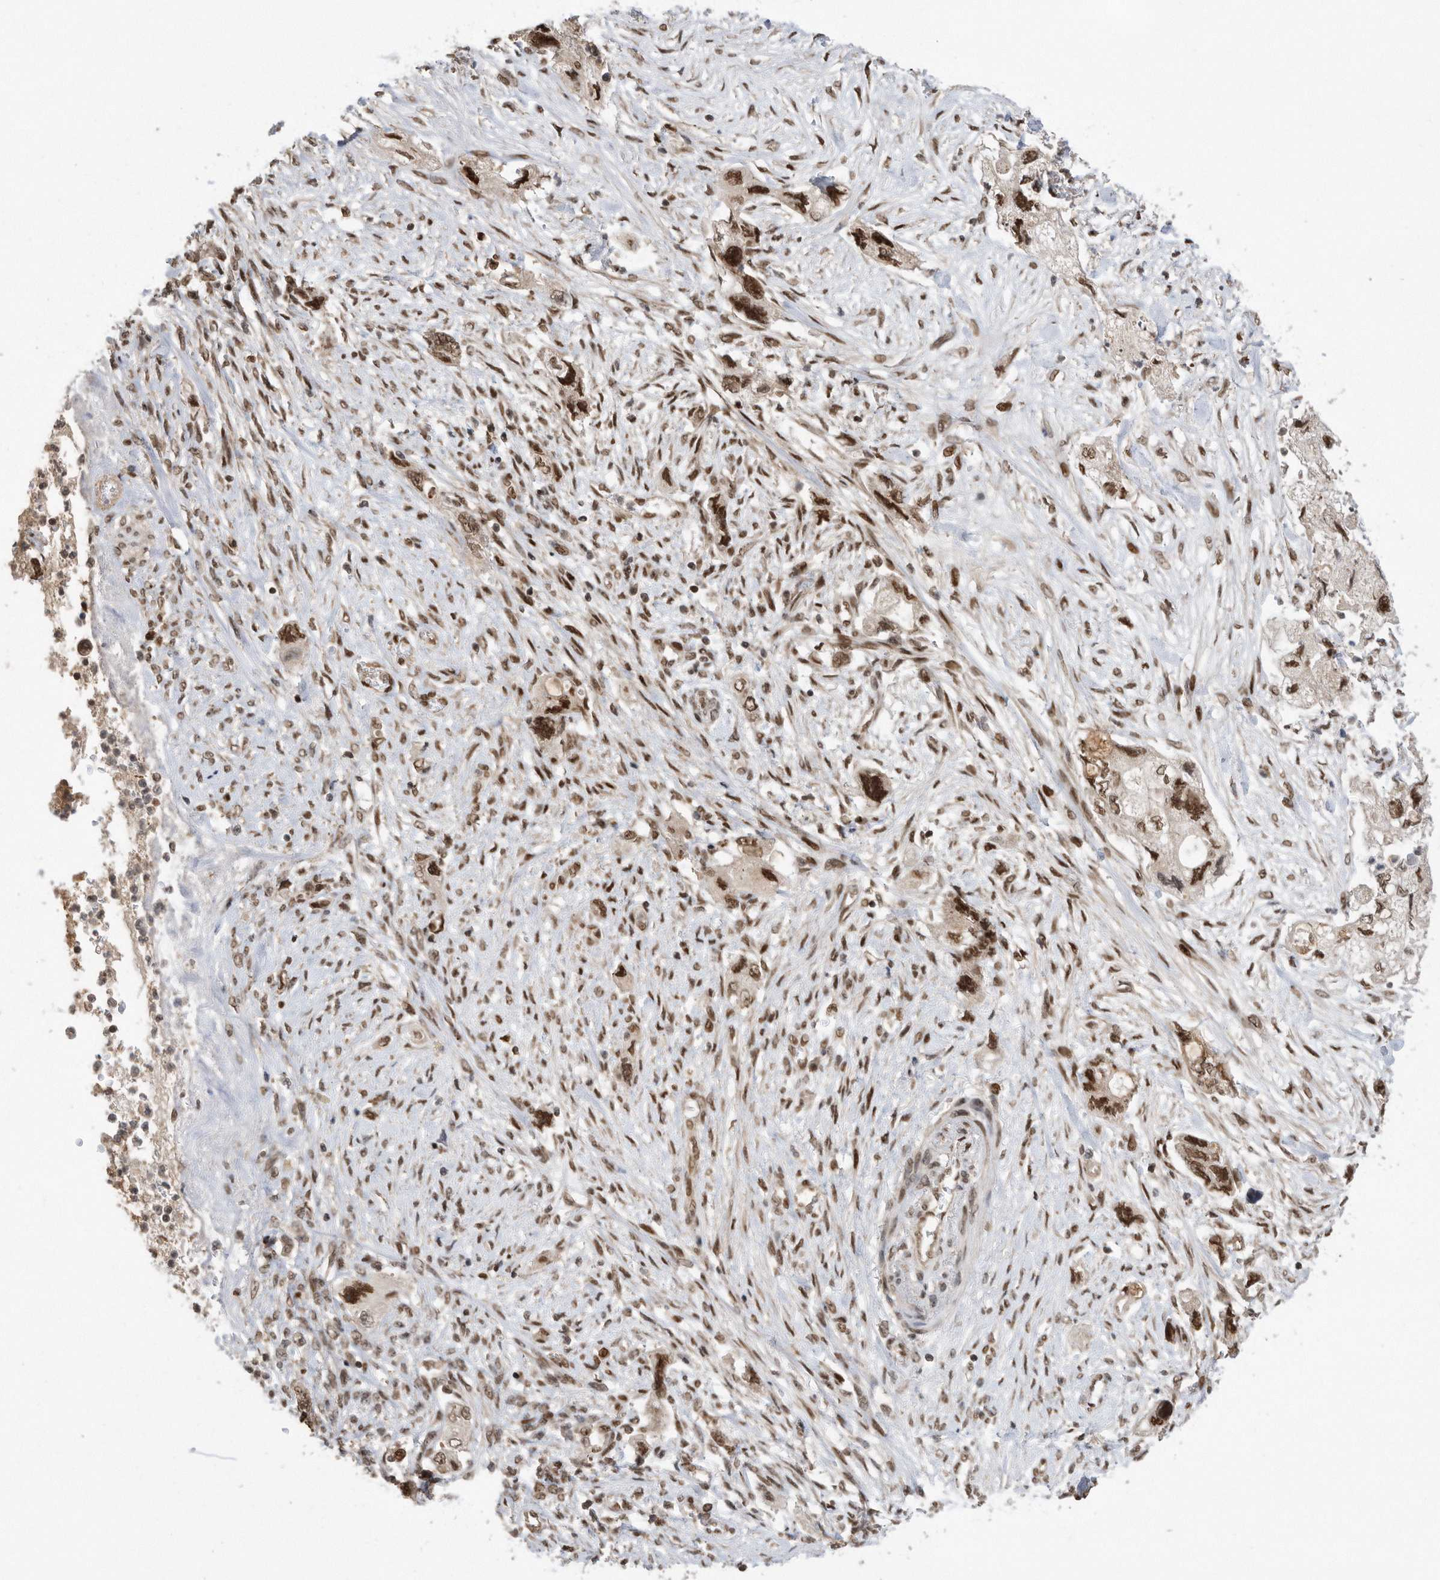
{"staining": {"intensity": "strong", "quantity": ">75%", "location": "nuclear"}, "tissue": "pancreatic cancer", "cell_type": "Tumor cells", "image_type": "cancer", "snomed": [{"axis": "morphology", "description": "Adenocarcinoma, NOS"}, {"axis": "topography", "description": "Pancreas"}], "caption": "Pancreatic cancer stained with DAB immunohistochemistry exhibits high levels of strong nuclear positivity in about >75% of tumor cells.", "gene": "TDRD3", "patient": {"sex": "female", "age": 73}}